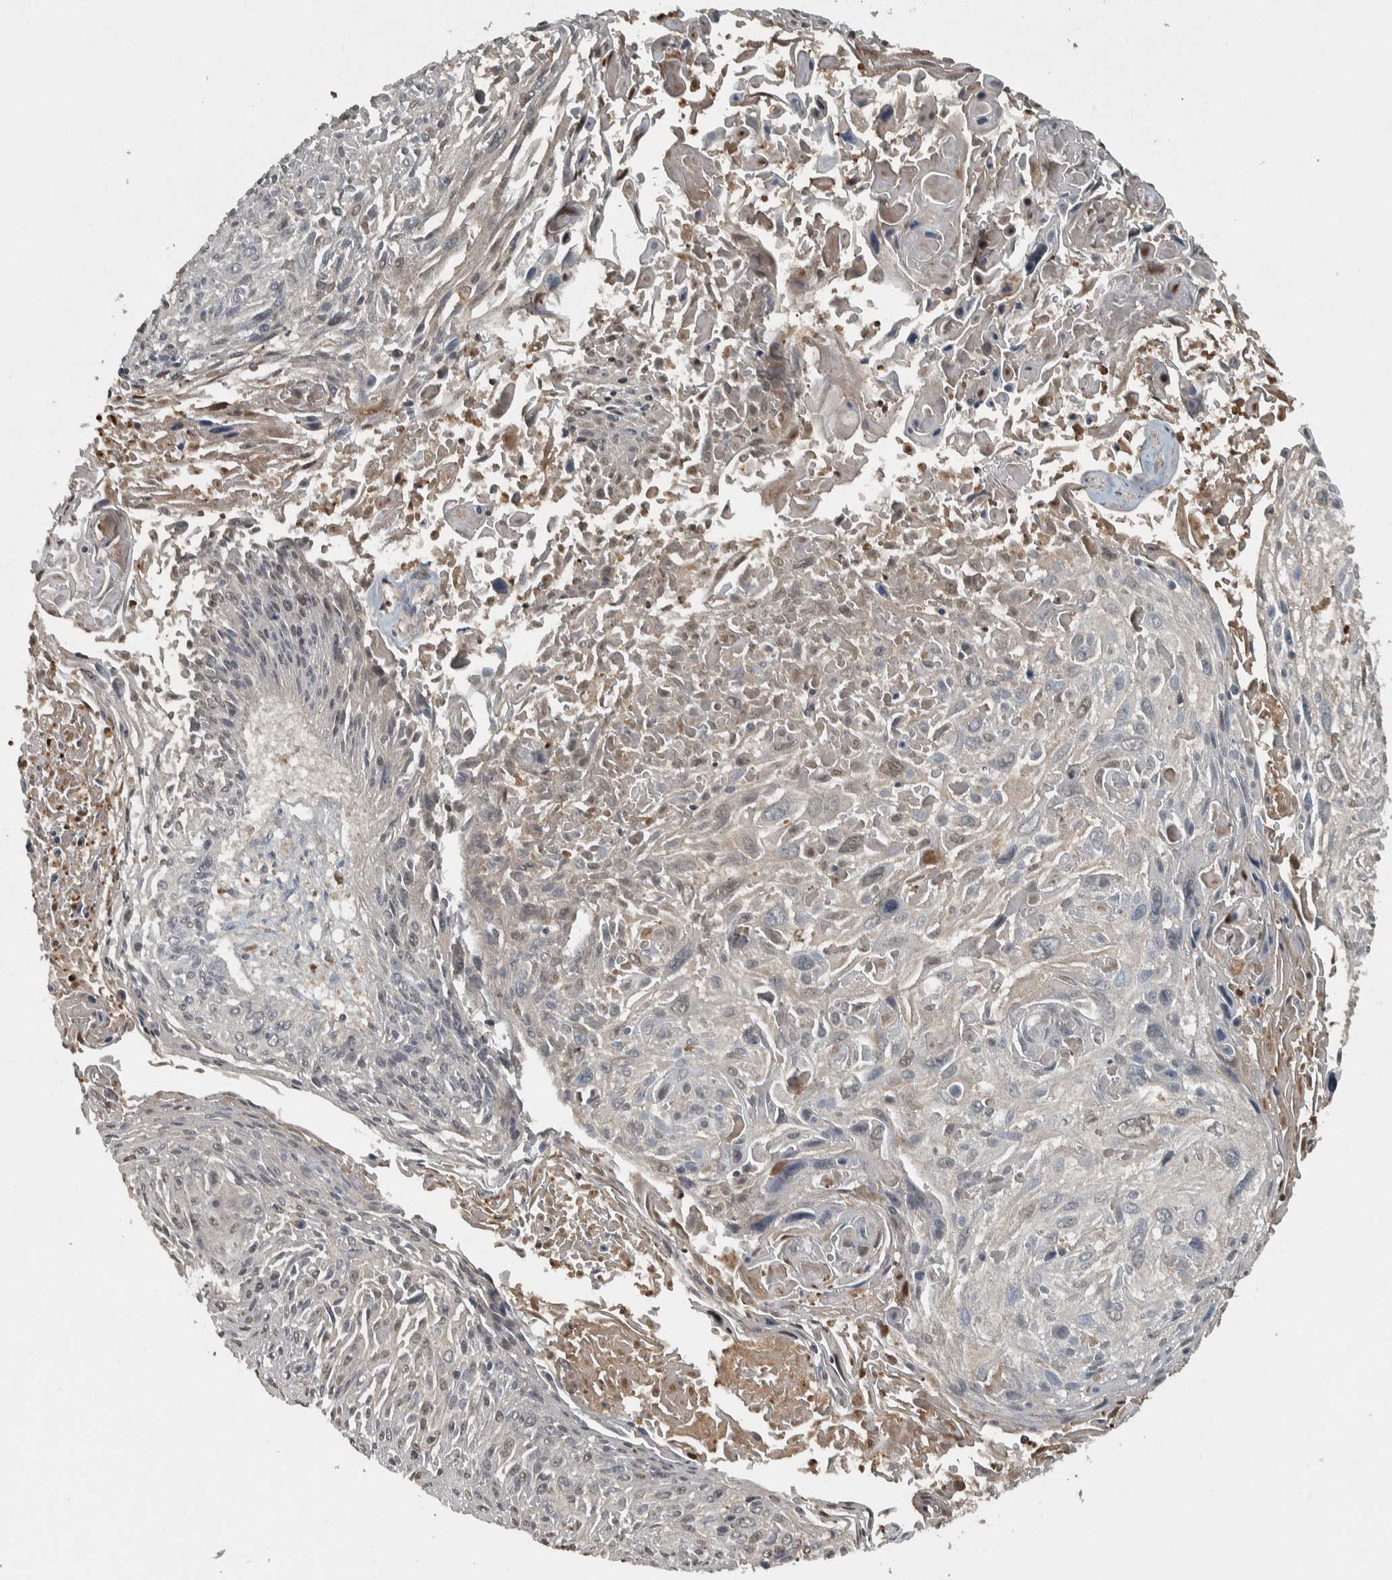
{"staining": {"intensity": "weak", "quantity": "<25%", "location": "cytoplasmic/membranous"}, "tissue": "cervical cancer", "cell_type": "Tumor cells", "image_type": "cancer", "snomed": [{"axis": "morphology", "description": "Squamous cell carcinoma, NOS"}, {"axis": "topography", "description": "Cervix"}], "caption": "Squamous cell carcinoma (cervical) was stained to show a protein in brown. There is no significant staining in tumor cells. (IHC, brightfield microscopy, high magnification).", "gene": "CLCN2", "patient": {"sex": "female", "age": 51}}